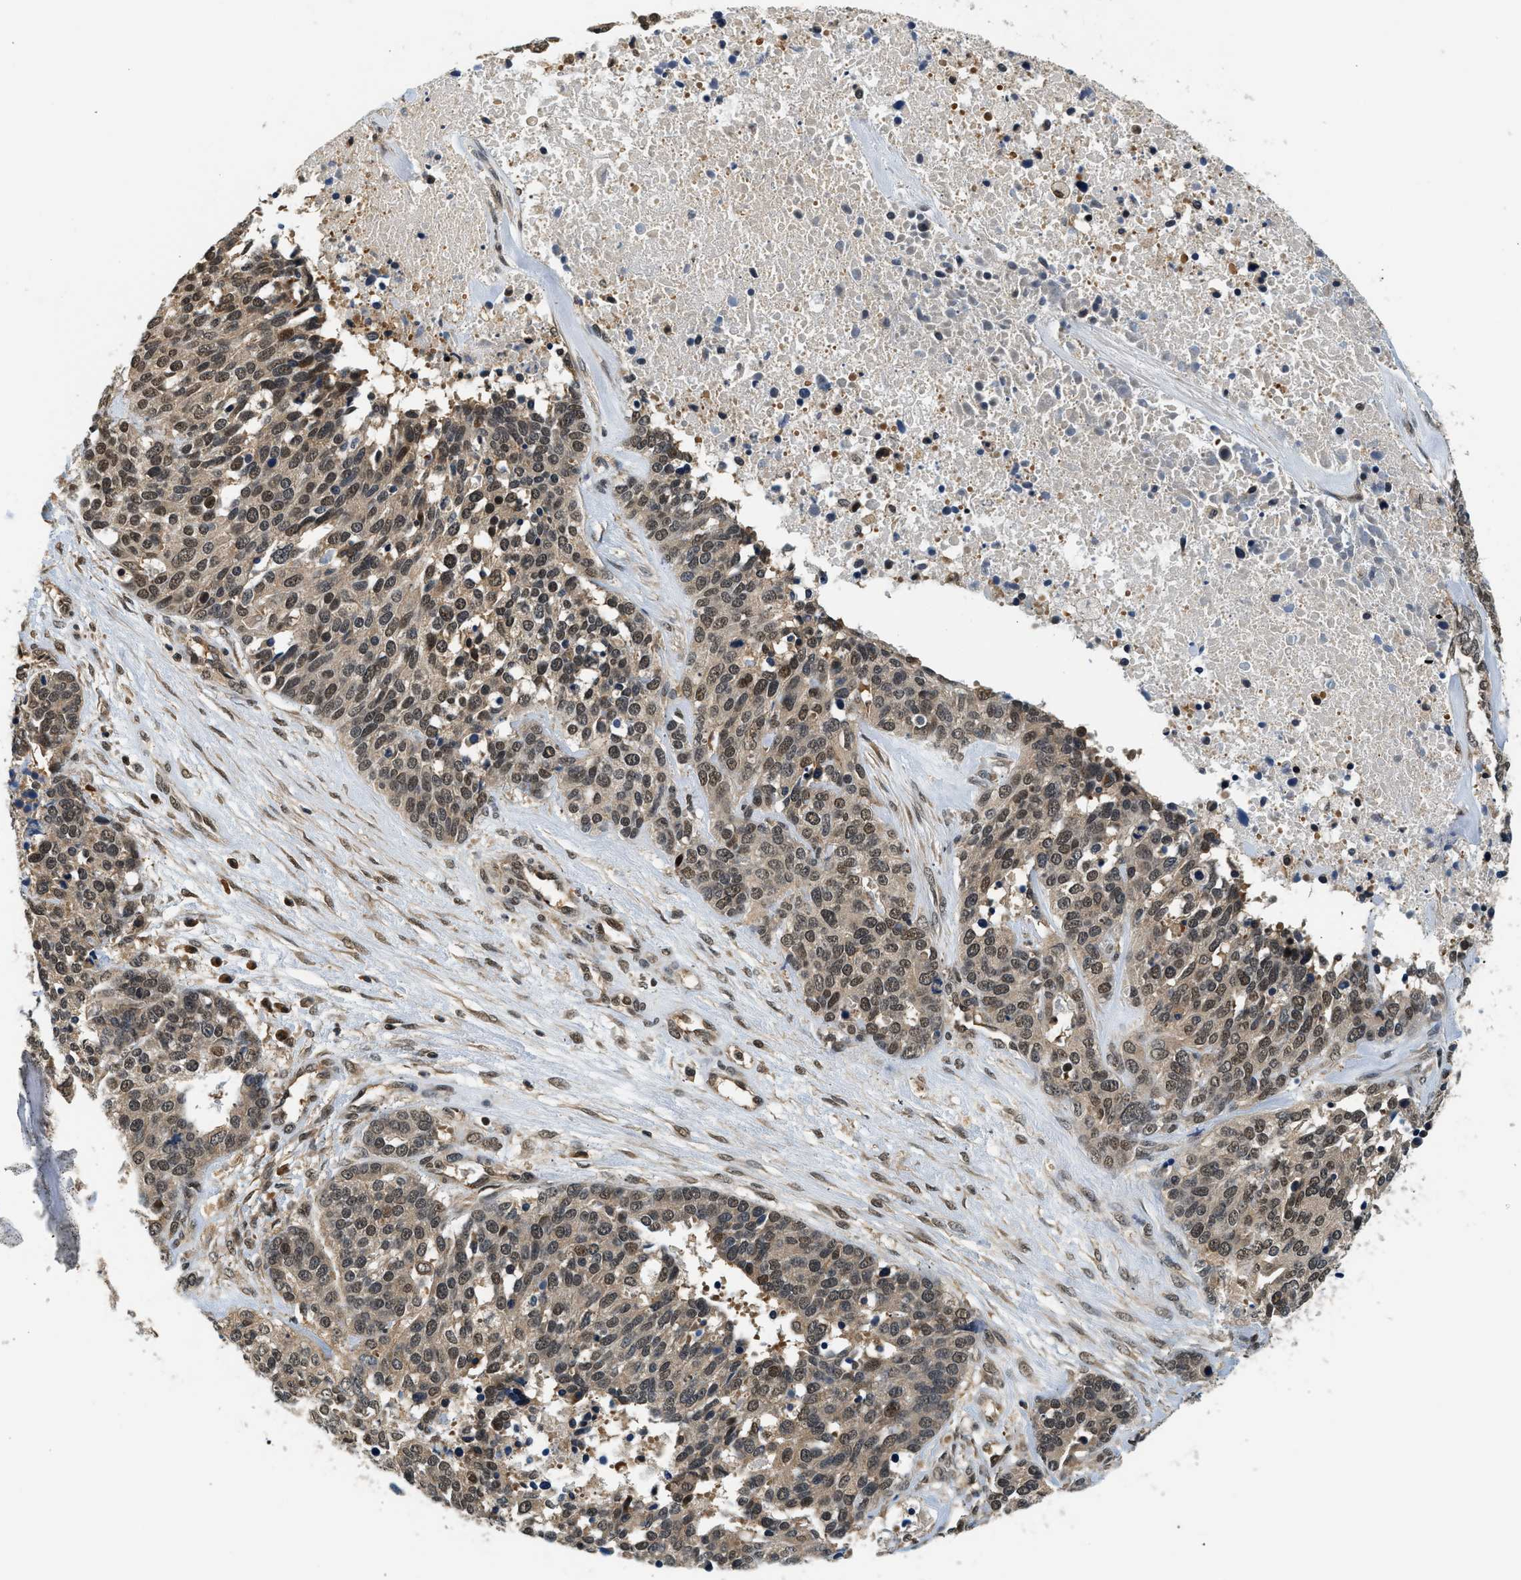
{"staining": {"intensity": "moderate", "quantity": ">75%", "location": "cytoplasmic/membranous,nuclear"}, "tissue": "ovarian cancer", "cell_type": "Tumor cells", "image_type": "cancer", "snomed": [{"axis": "morphology", "description": "Cystadenocarcinoma, serous, NOS"}, {"axis": "topography", "description": "Ovary"}], "caption": "Serous cystadenocarcinoma (ovarian) stained with a brown dye exhibits moderate cytoplasmic/membranous and nuclear positive staining in approximately >75% of tumor cells.", "gene": "PSMD3", "patient": {"sex": "female", "age": 44}}